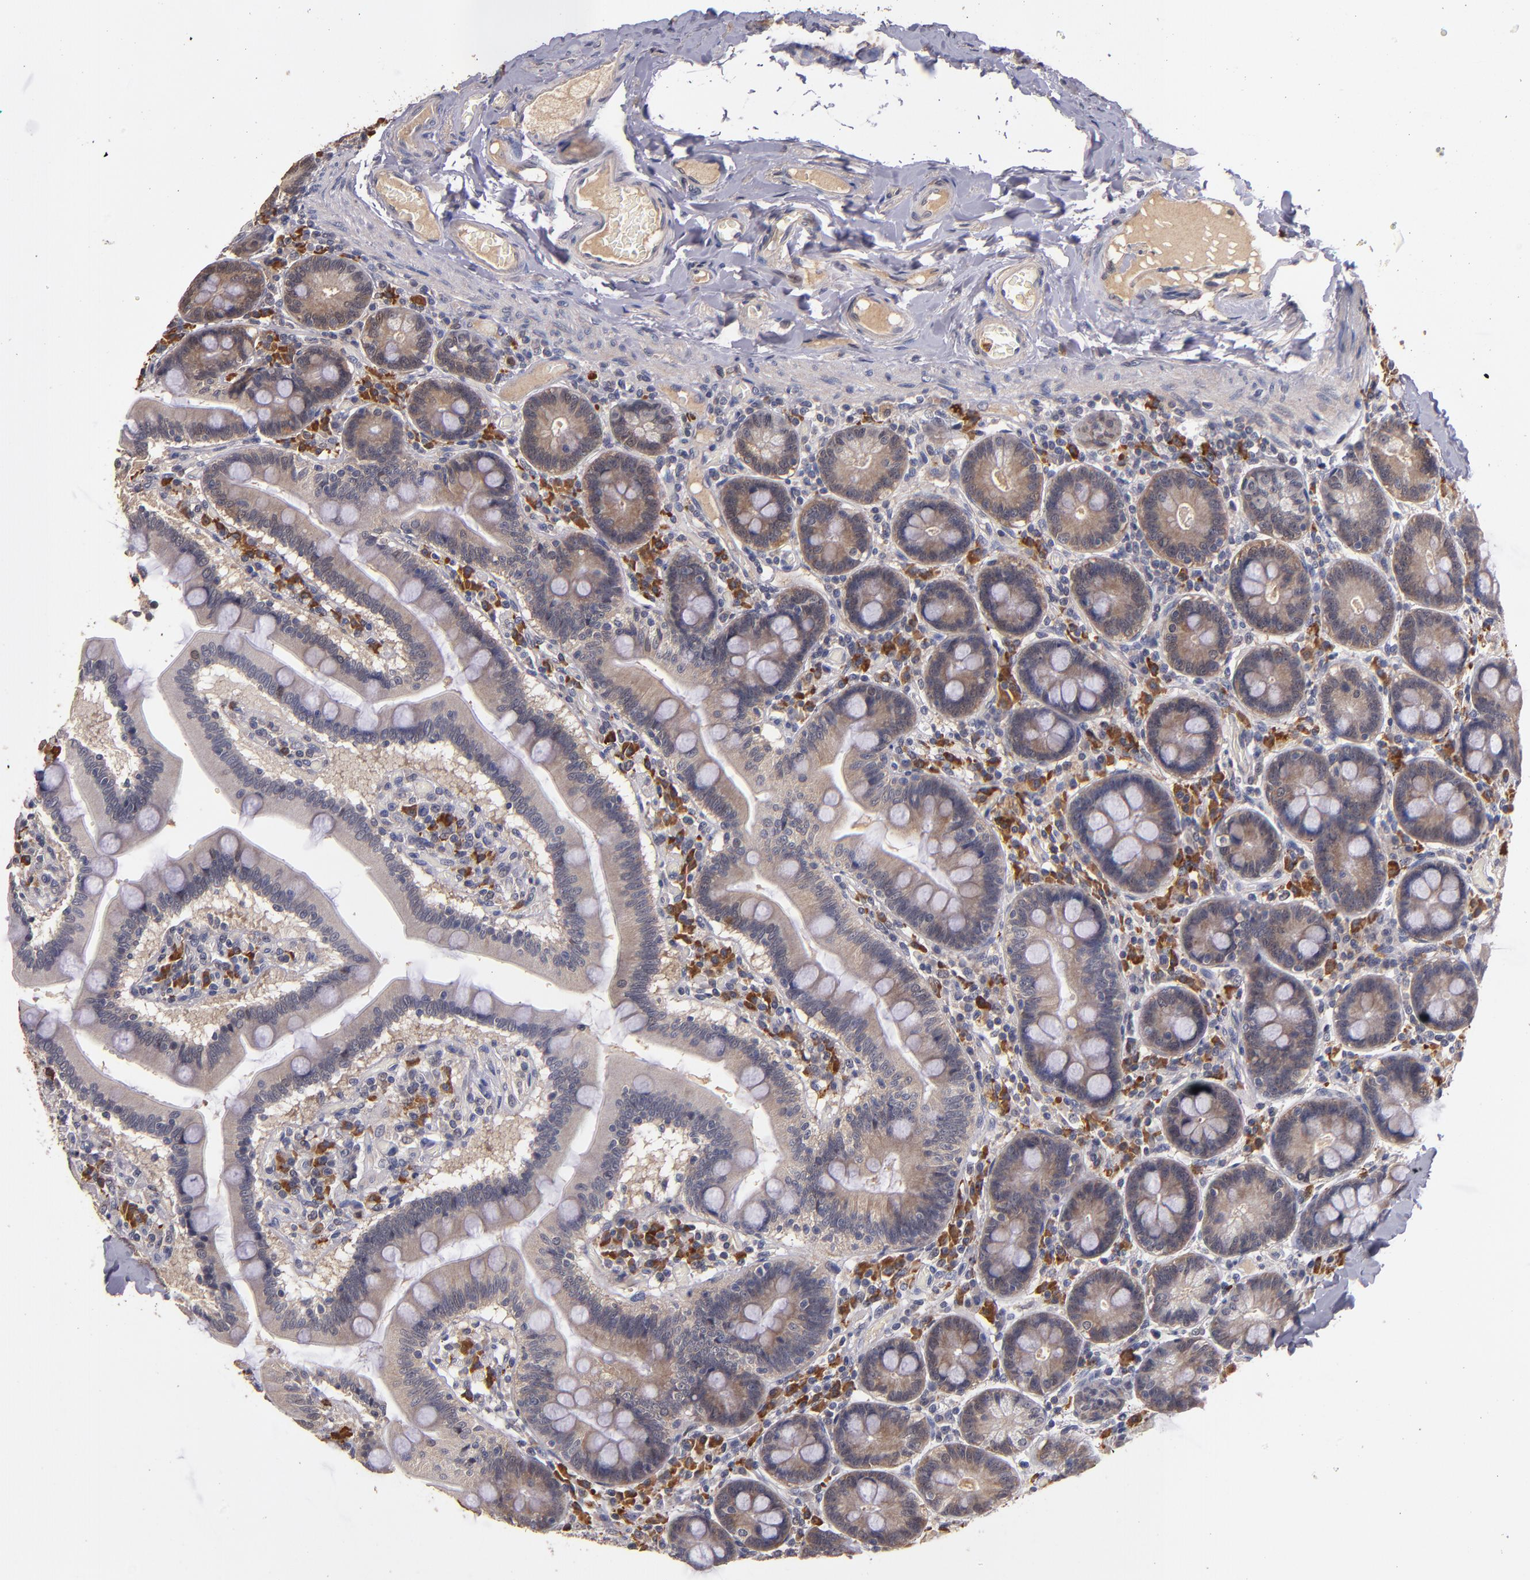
{"staining": {"intensity": "weak", "quantity": "25%-75%", "location": "cytoplasmic/membranous"}, "tissue": "duodenum", "cell_type": "Glandular cells", "image_type": "normal", "snomed": [{"axis": "morphology", "description": "Normal tissue, NOS"}, {"axis": "topography", "description": "Duodenum"}], "caption": "The photomicrograph demonstrates a brown stain indicating the presence of a protein in the cytoplasmic/membranous of glandular cells in duodenum. Using DAB (3,3'-diaminobenzidine) (brown) and hematoxylin (blue) stains, captured at high magnification using brightfield microscopy.", "gene": "TTLL12", "patient": {"sex": "male", "age": 66}}